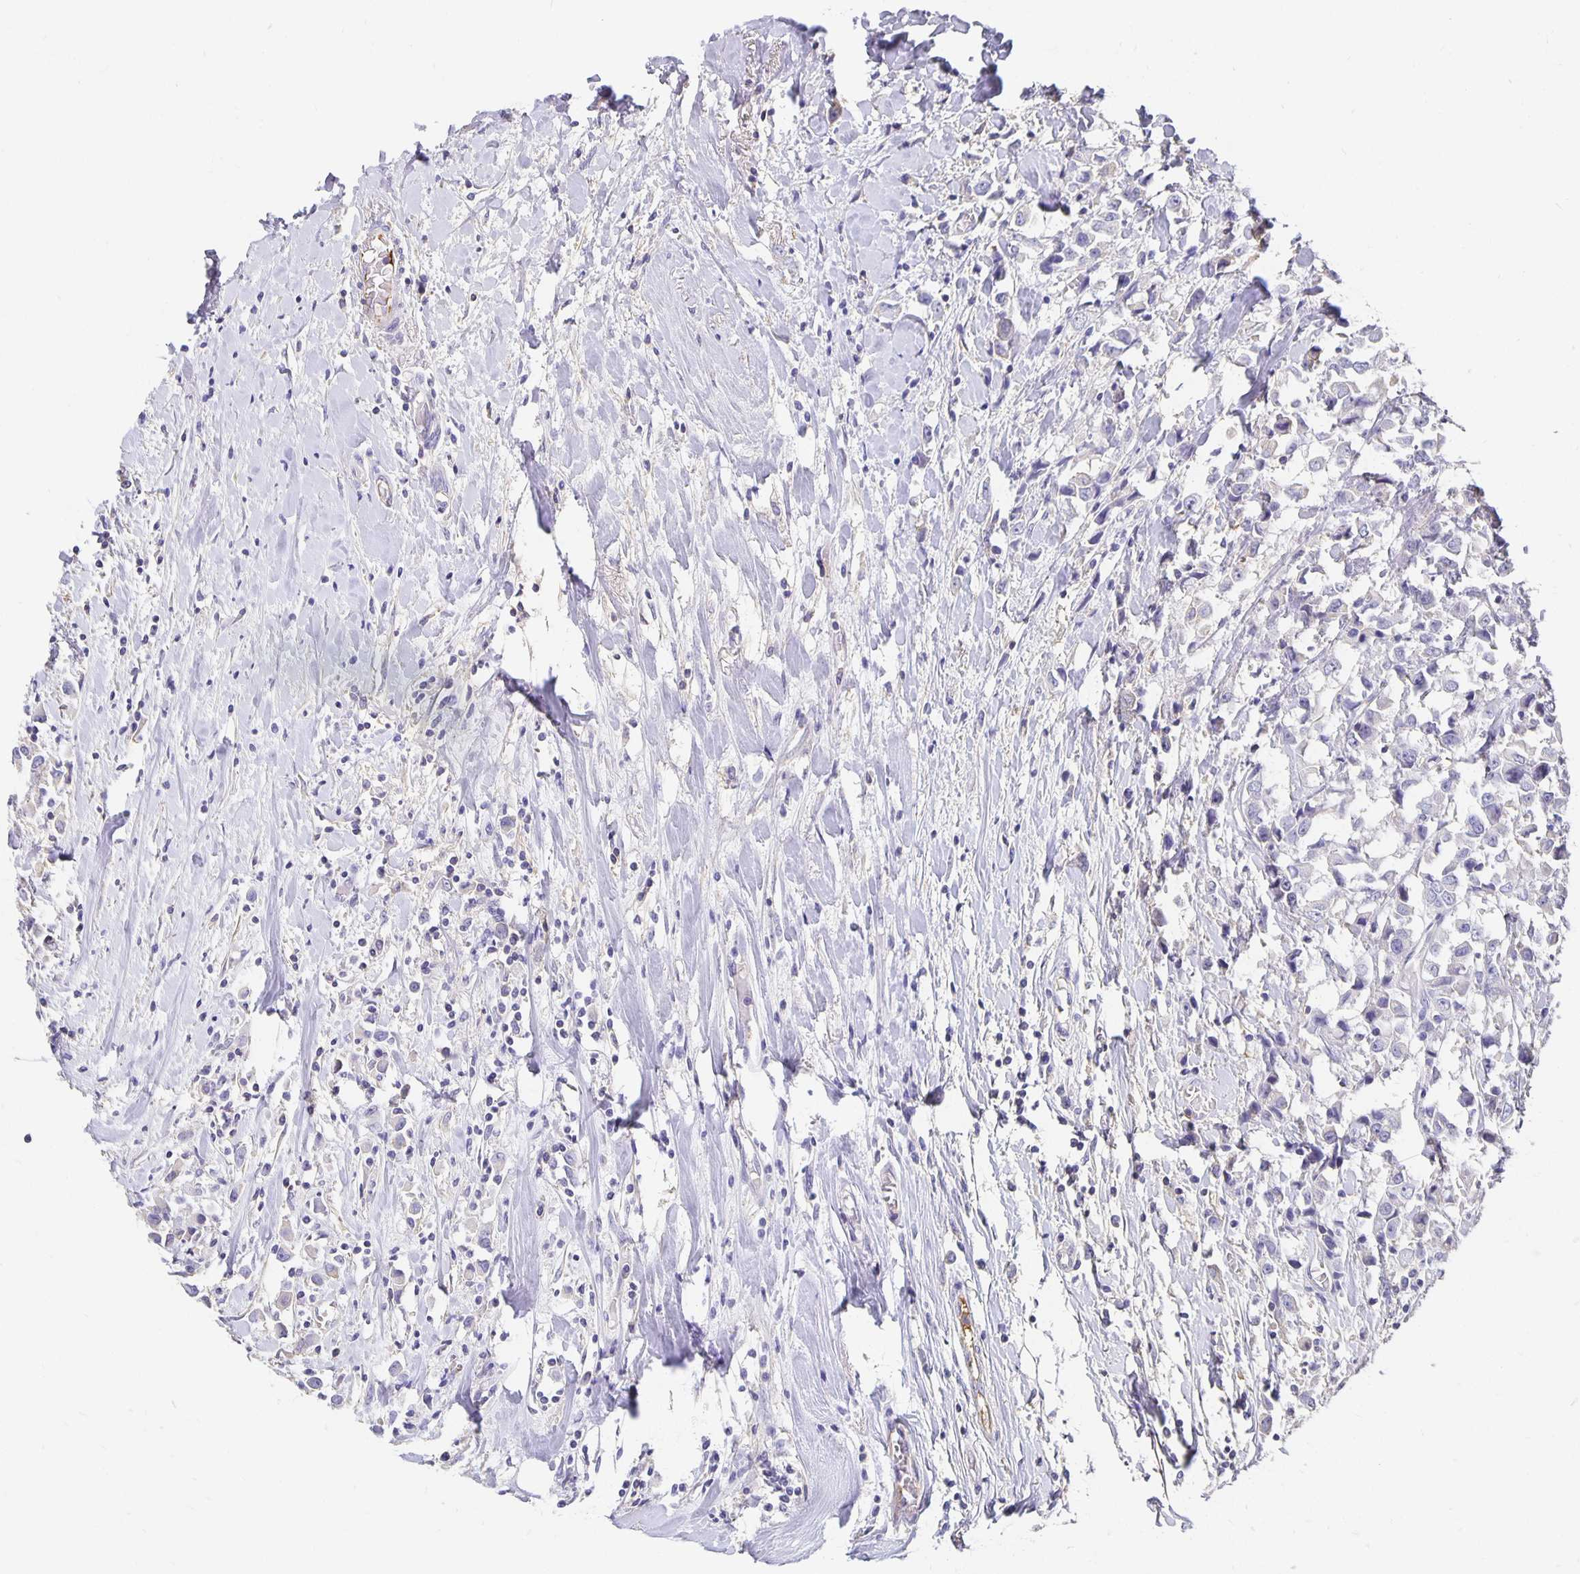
{"staining": {"intensity": "negative", "quantity": "none", "location": "none"}, "tissue": "breast cancer", "cell_type": "Tumor cells", "image_type": "cancer", "snomed": [{"axis": "morphology", "description": "Duct carcinoma"}, {"axis": "topography", "description": "Breast"}], "caption": "The micrograph exhibits no significant expression in tumor cells of breast infiltrating ductal carcinoma.", "gene": "APOB", "patient": {"sex": "female", "age": 61}}